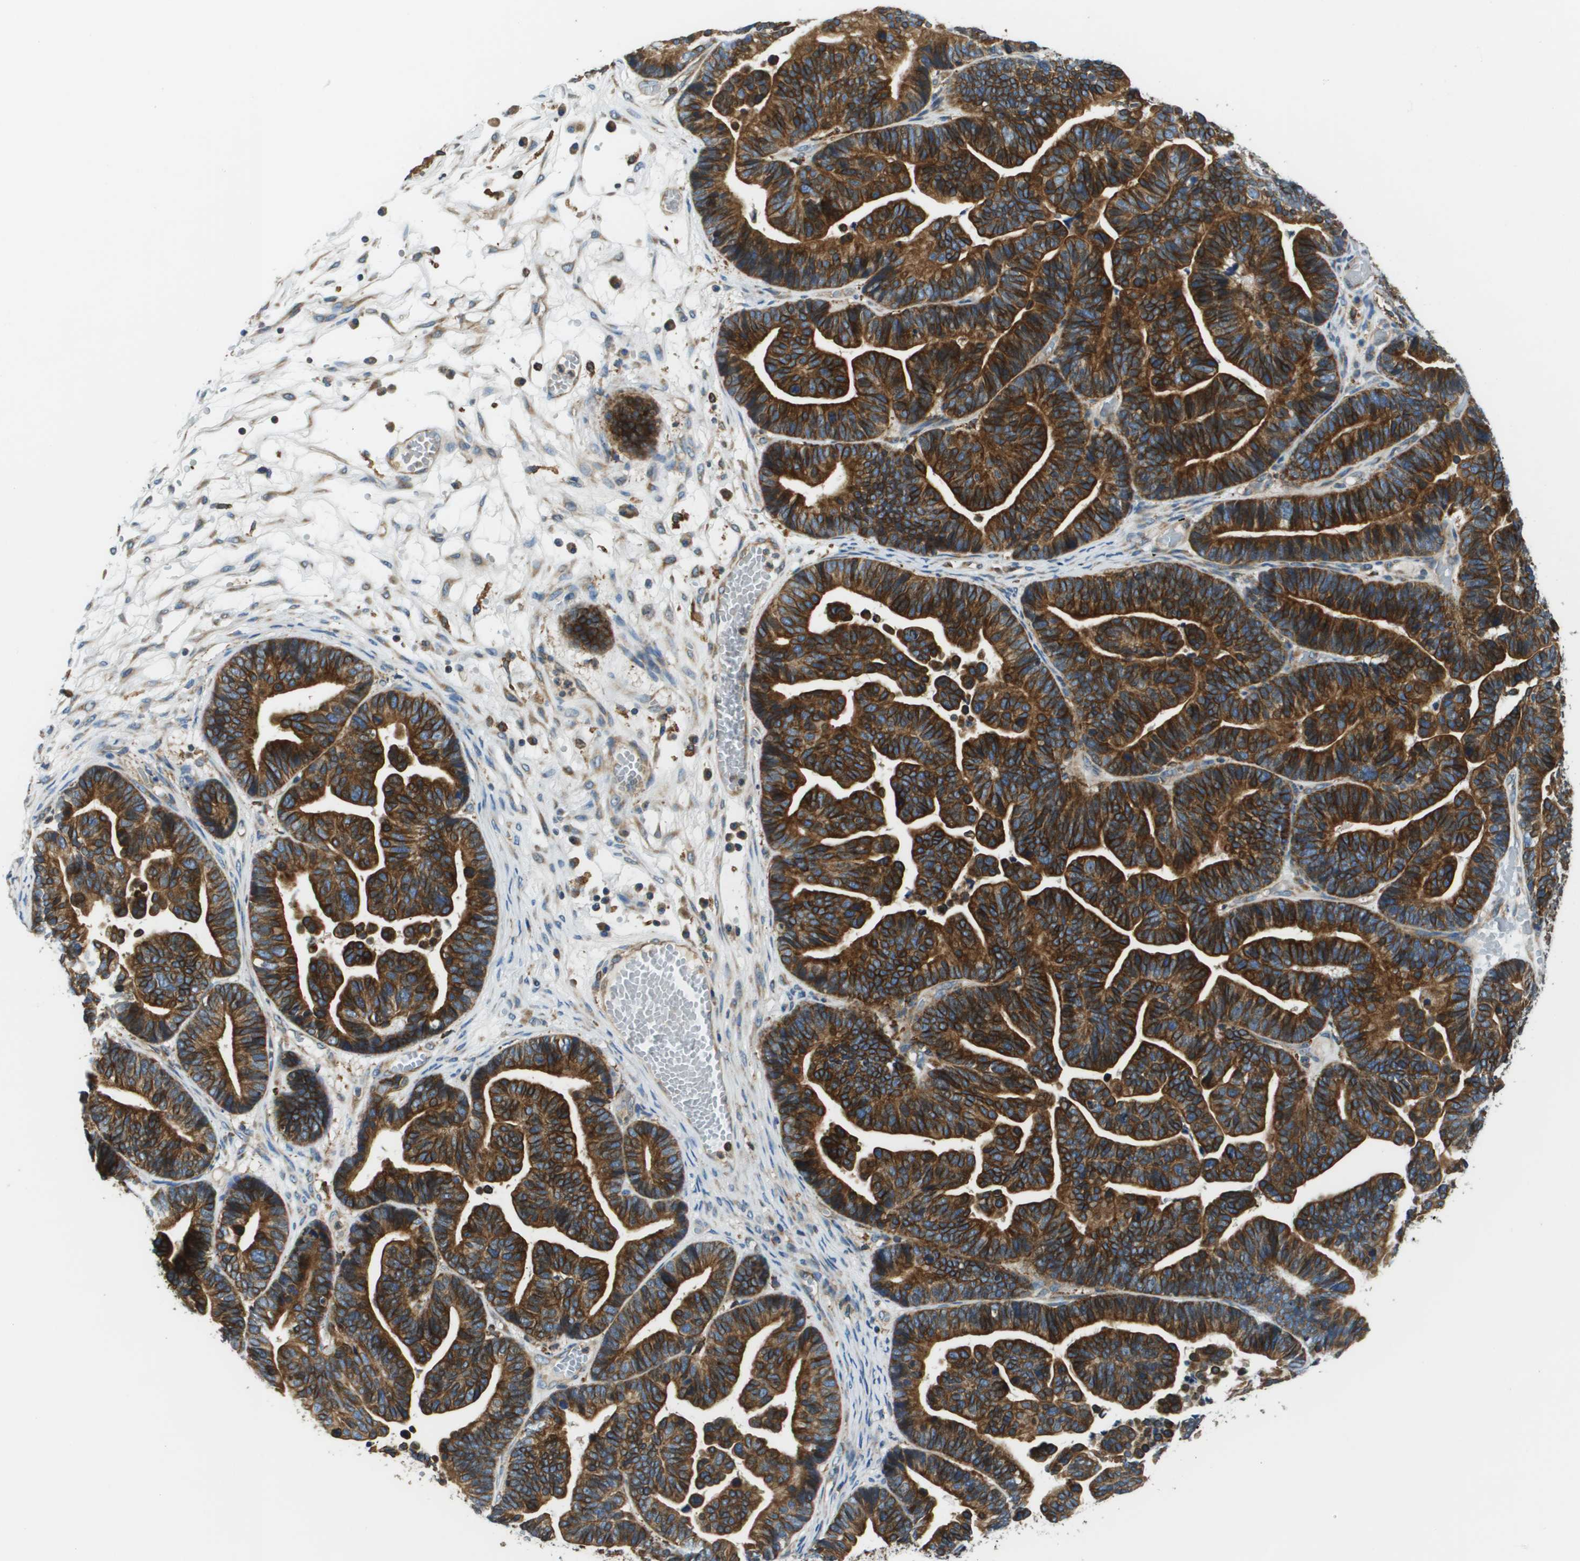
{"staining": {"intensity": "strong", "quantity": ">75%", "location": "cytoplasmic/membranous"}, "tissue": "ovarian cancer", "cell_type": "Tumor cells", "image_type": "cancer", "snomed": [{"axis": "morphology", "description": "Cystadenocarcinoma, serous, NOS"}, {"axis": "topography", "description": "Ovary"}], "caption": "Strong cytoplasmic/membranous expression for a protein is seen in approximately >75% of tumor cells of serous cystadenocarcinoma (ovarian) using immunohistochemistry.", "gene": "CNPY3", "patient": {"sex": "female", "age": 56}}